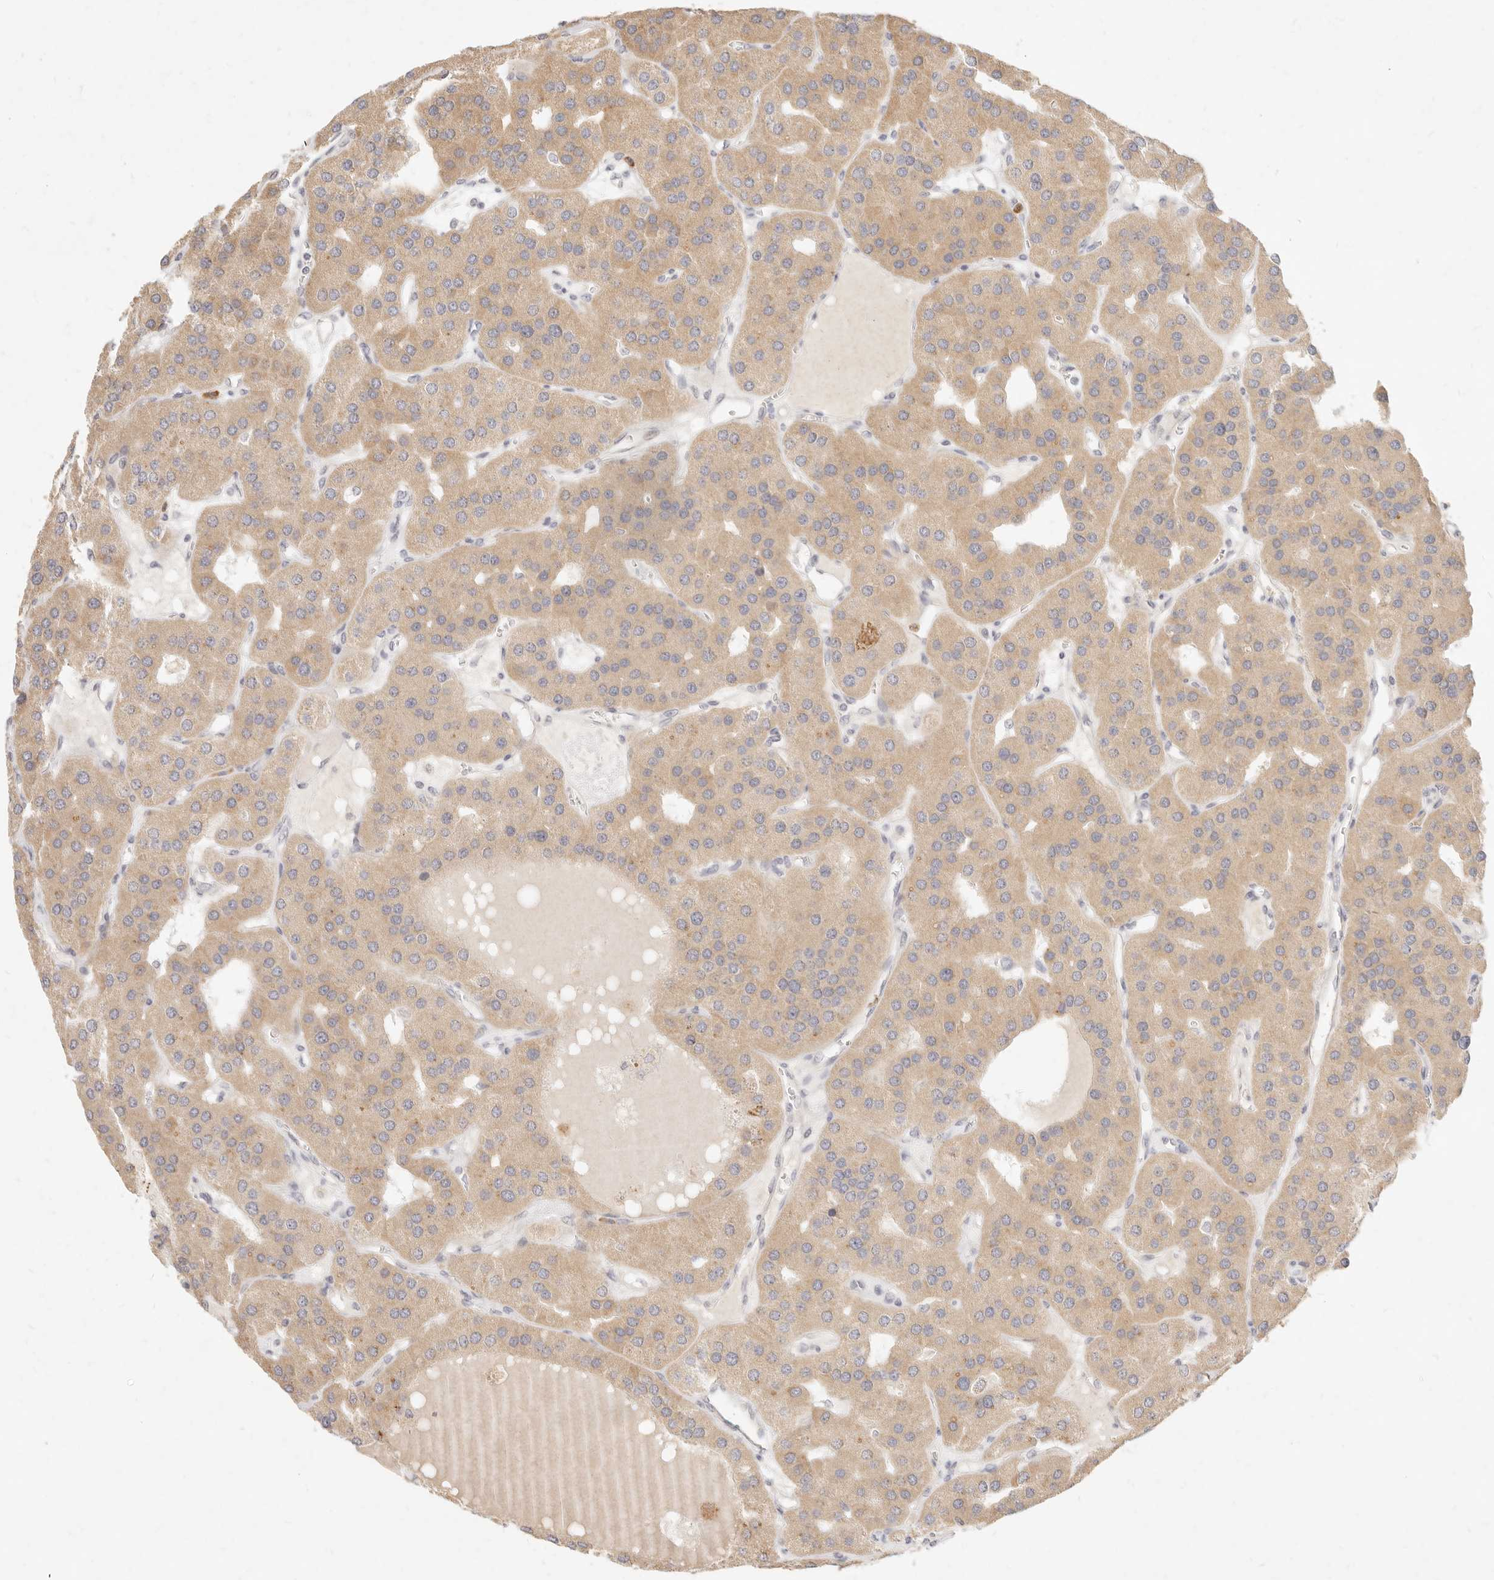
{"staining": {"intensity": "moderate", "quantity": ">75%", "location": "cytoplasmic/membranous"}, "tissue": "parathyroid gland", "cell_type": "Glandular cells", "image_type": "normal", "snomed": [{"axis": "morphology", "description": "Normal tissue, NOS"}, {"axis": "morphology", "description": "Adenoma, NOS"}, {"axis": "topography", "description": "Parathyroid gland"}], "caption": "An immunohistochemistry photomicrograph of unremarkable tissue is shown. Protein staining in brown highlights moderate cytoplasmic/membranous positivity in parathyroid gland within glandular cells. (Stains: DAB in brown, nuclei in blue, Microscopy: brightfield microscopy at high magnification).", "gene": "ASCL3", "patient": {"sex": "female", "age": 86}}